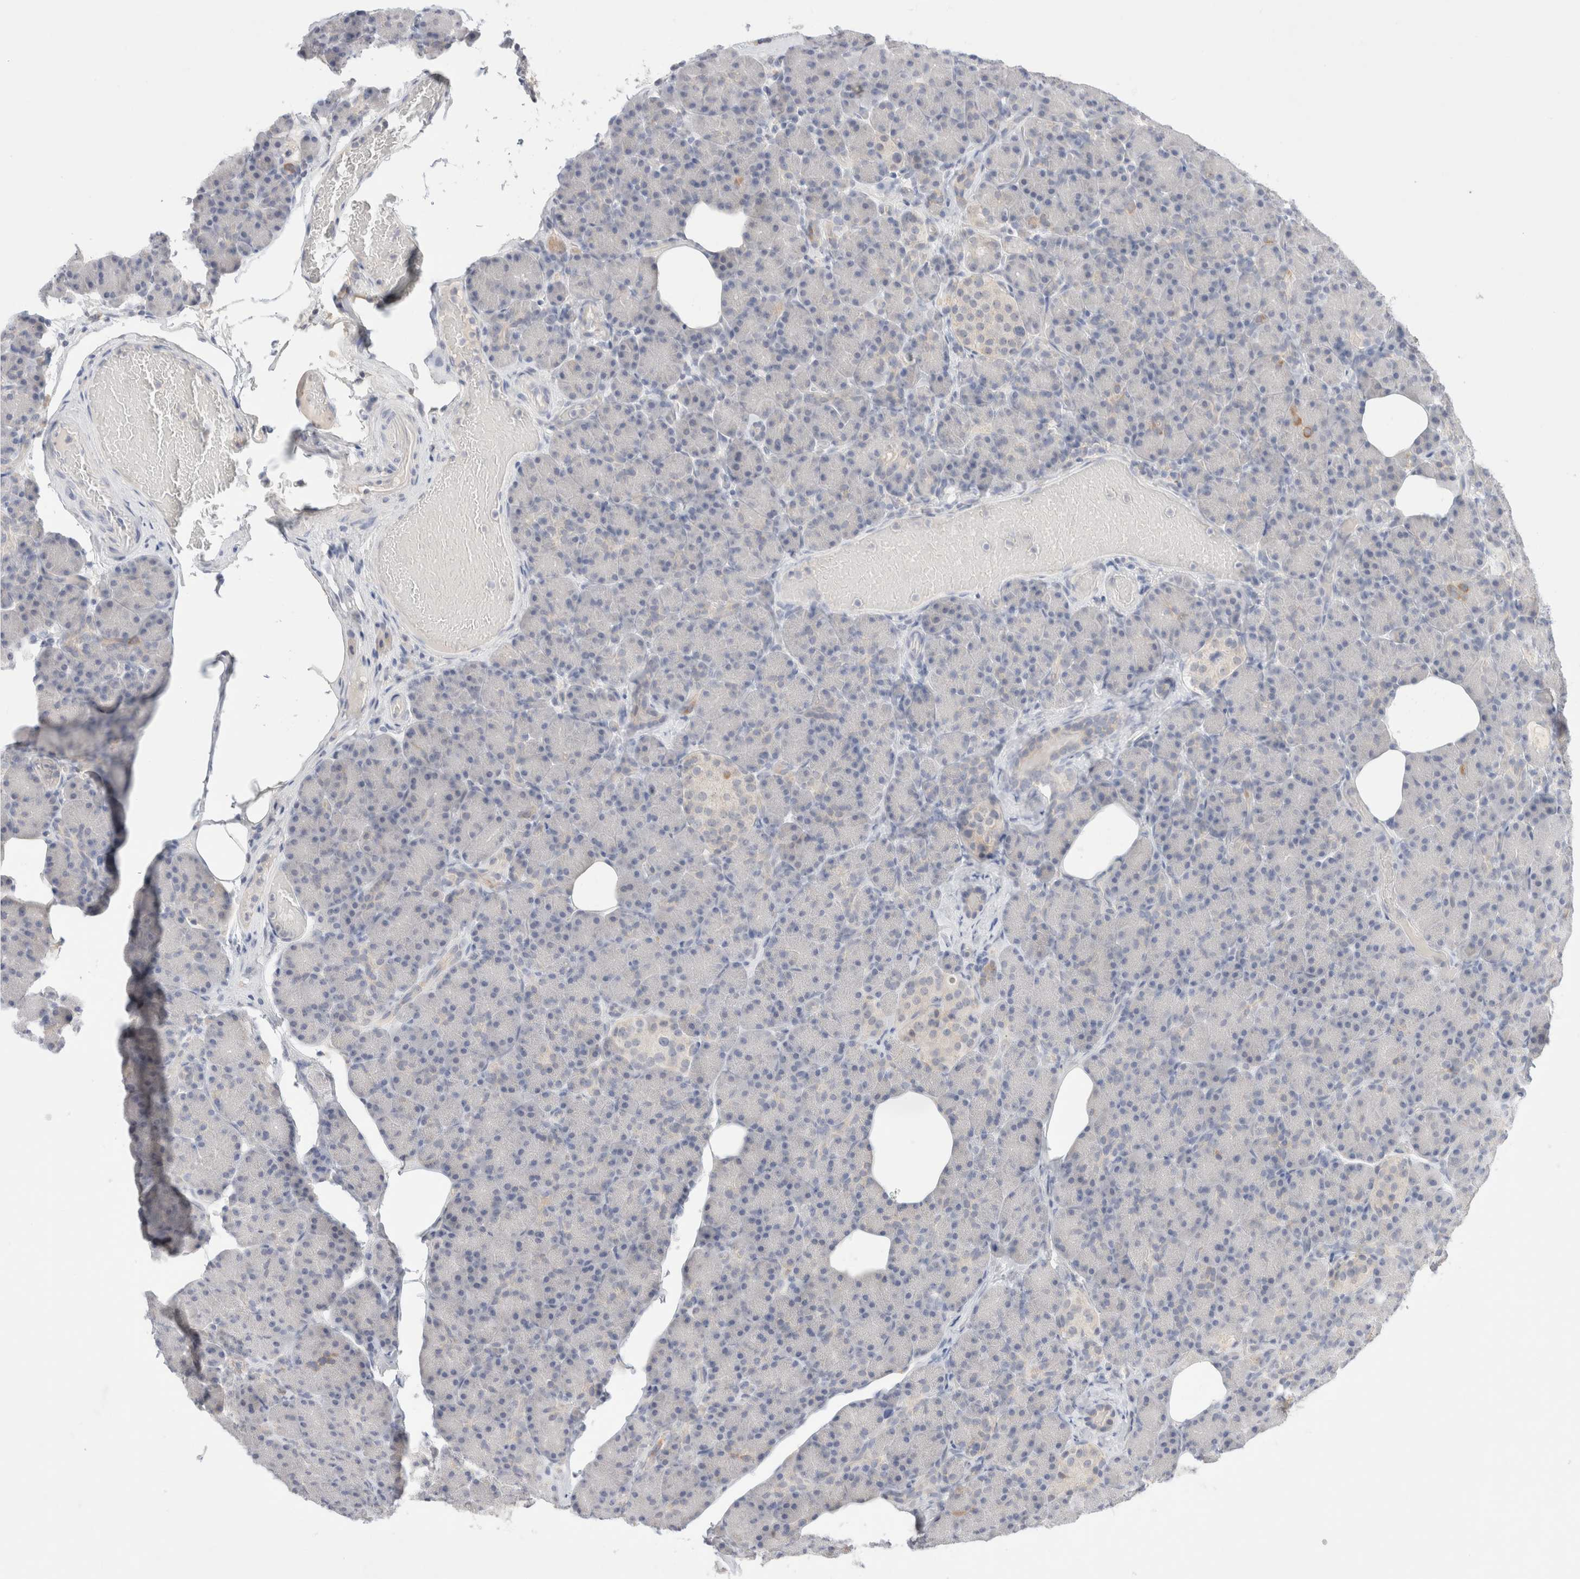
{"staining": {"intensity": "negative", "quantity": "none", "location": "none"}, "tissue": "pancreas", "cell_type": "Exocrine glandular cells", "image_type": "normal", "snomed": [{"axis": "morphology", "description": "Normal tissue, NOS"}, {"axis": "topography", "description": "Pancreas"}], "caption": "Immunohistochemistry (IHC) micrograph of unremarkable pancreas: pancreas stained with DAB exhibits no significant protein staining in exocrine glandular cells.", "gene": "SPATA20", "patient": {"sex": "female", "age": 43}}